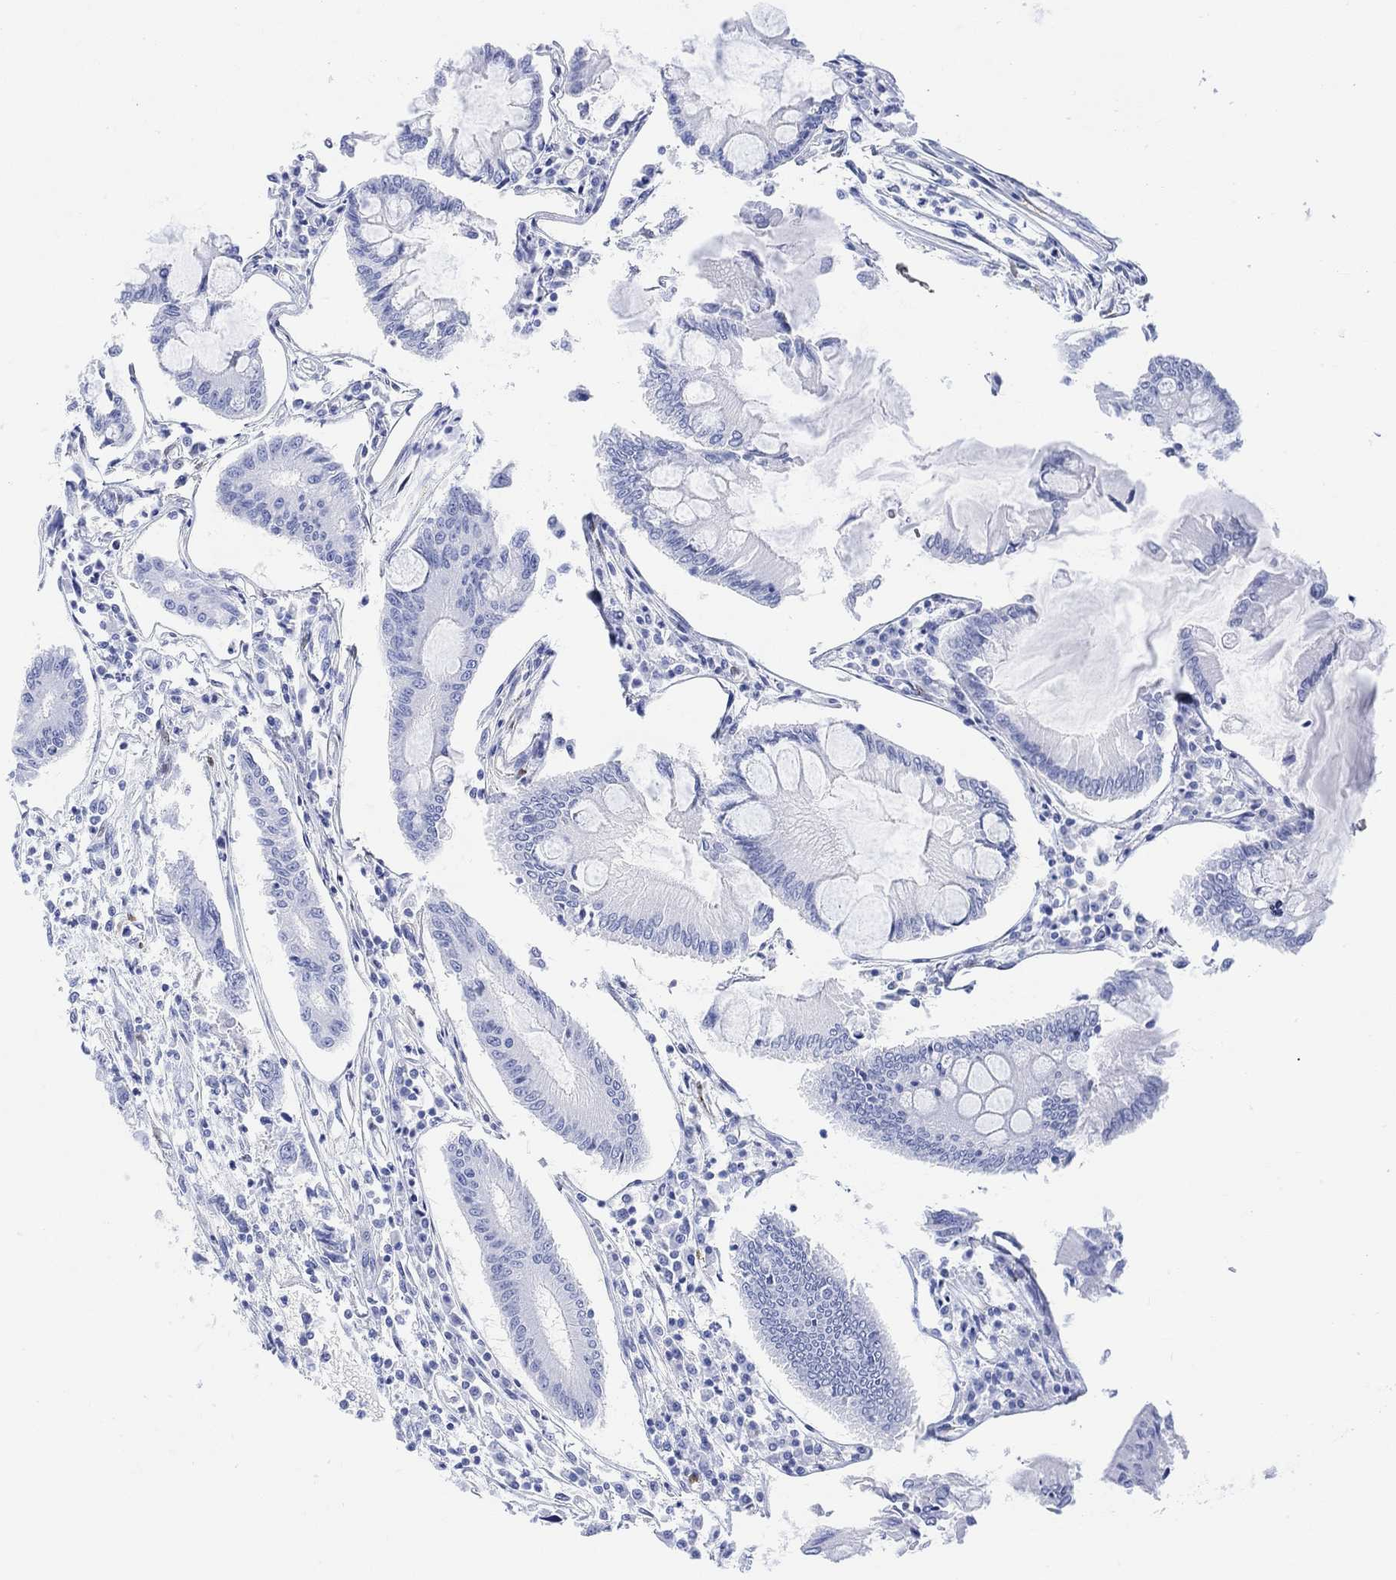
{"staining": {"intensity": "negative", "quantity": "none", "location": "none"}, "tissue": "colorectal cancer", "cell_type": "Tumor cells", "image_type": "cancer", "snomed": [{"axis": "morphology", "description": "Adenocarcinoma, NOS"}, {"axis": "topography", "description": "Colon"}], "caption": "Adenocarcinoma (colorectal) stained for a protein using immunohistochemistry (IHC) displays no staining tumor cells.", "gene": "TPPP3", "patient": {"sex": "female", "age": 65}}